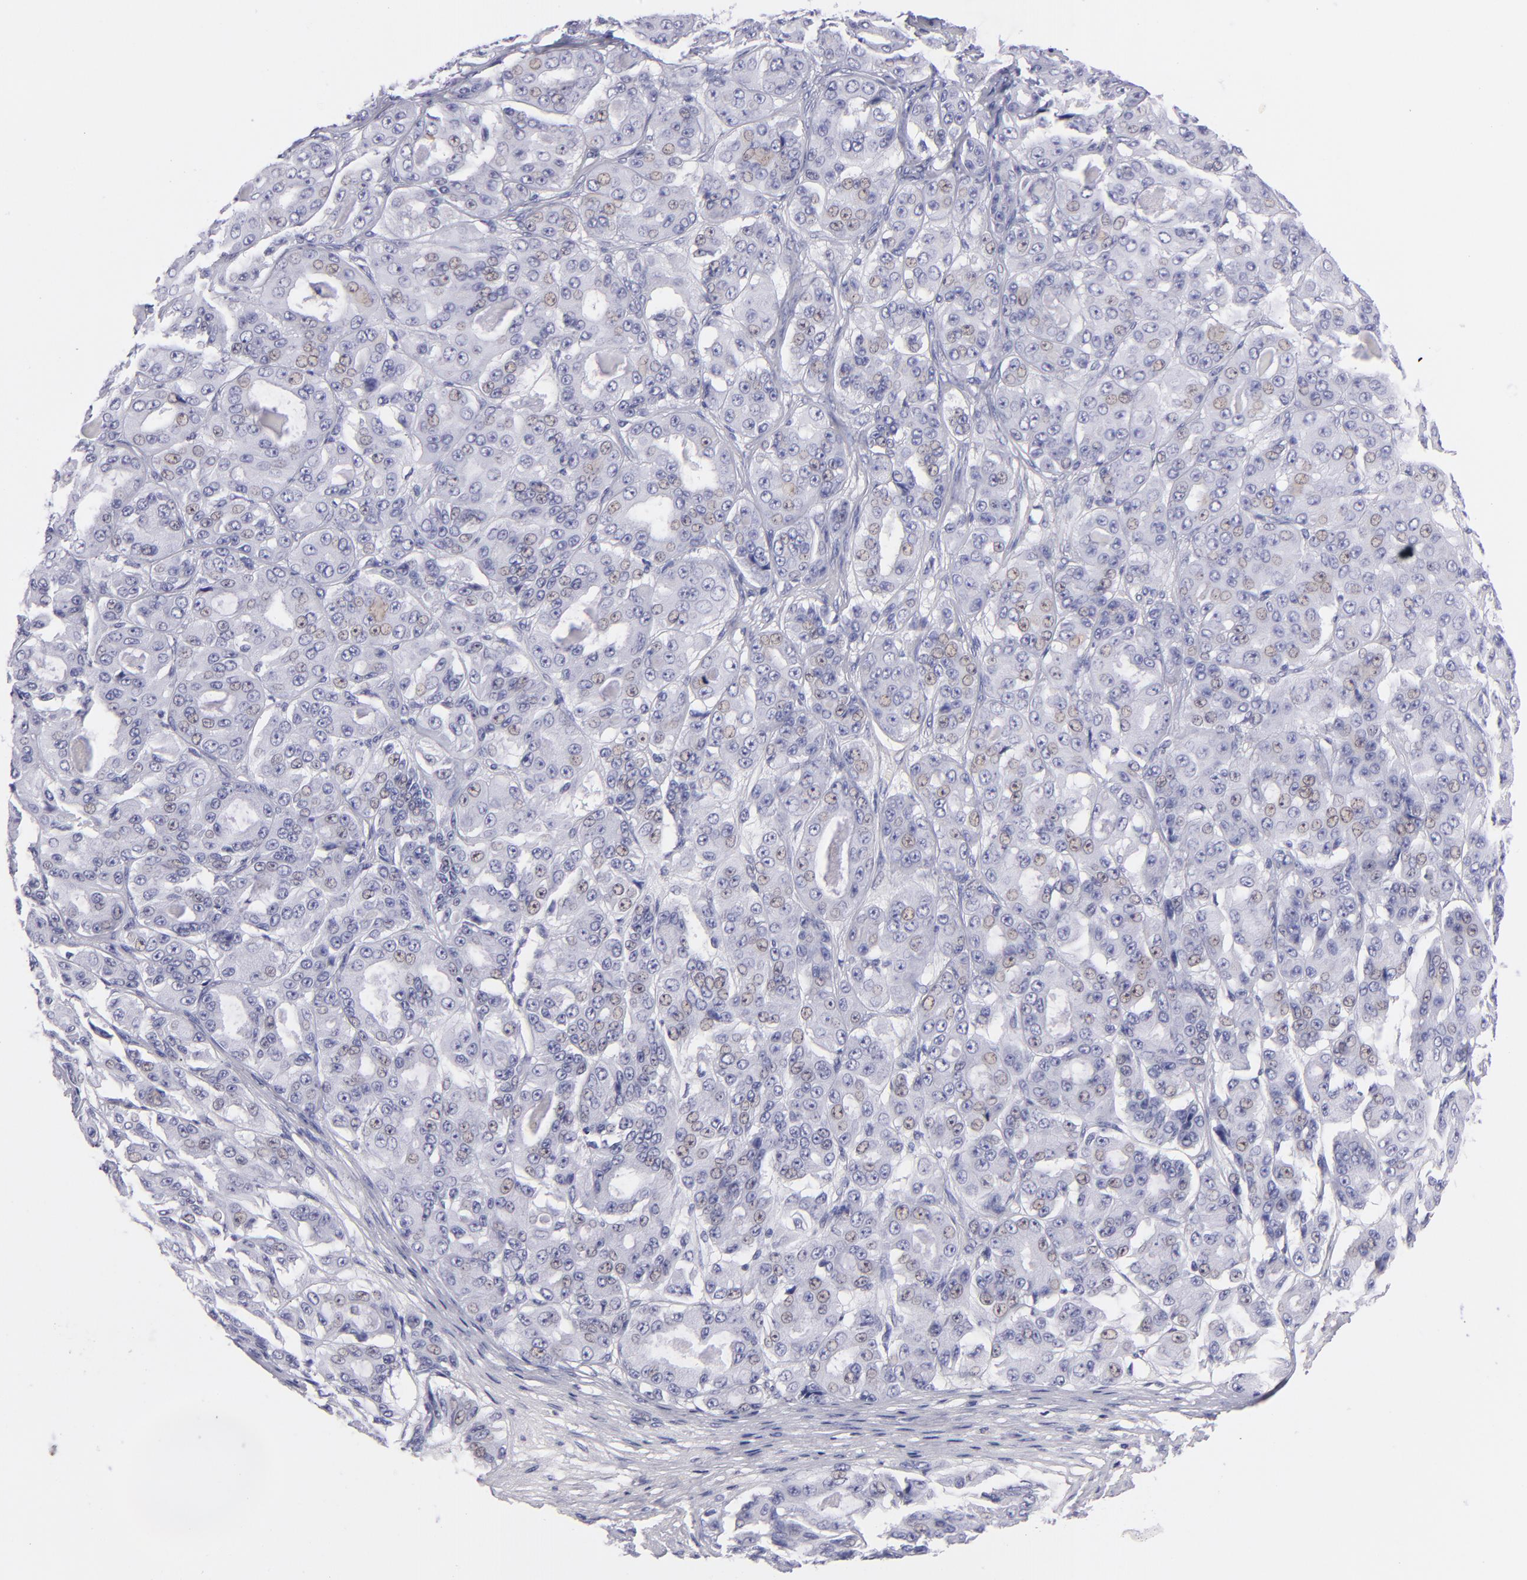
{"staining": {"intensity": "negative", "quantity": "none", "location": "none"}, "tissue": "ovarian cancer", "cell_type": "Tumor cells", "image_type": "cancer", "snomed": [{"axis": "morphology", "description": "Carcinoma, endometroid"}, {"axis": "topography", "description": "Ovary"}], "caption": "Histopathology image shows no protein expression in tumor cells of endometroid carcinoma (ovarian) tissue. (Stains: DAB (3,3'-diaminobenzidine) IHC with hematoxylin counter stain, Microscopy: brightfield microscopy at high magnification).", "gene": "PRF1", "patient": {"sex": "female", "age": 61}}